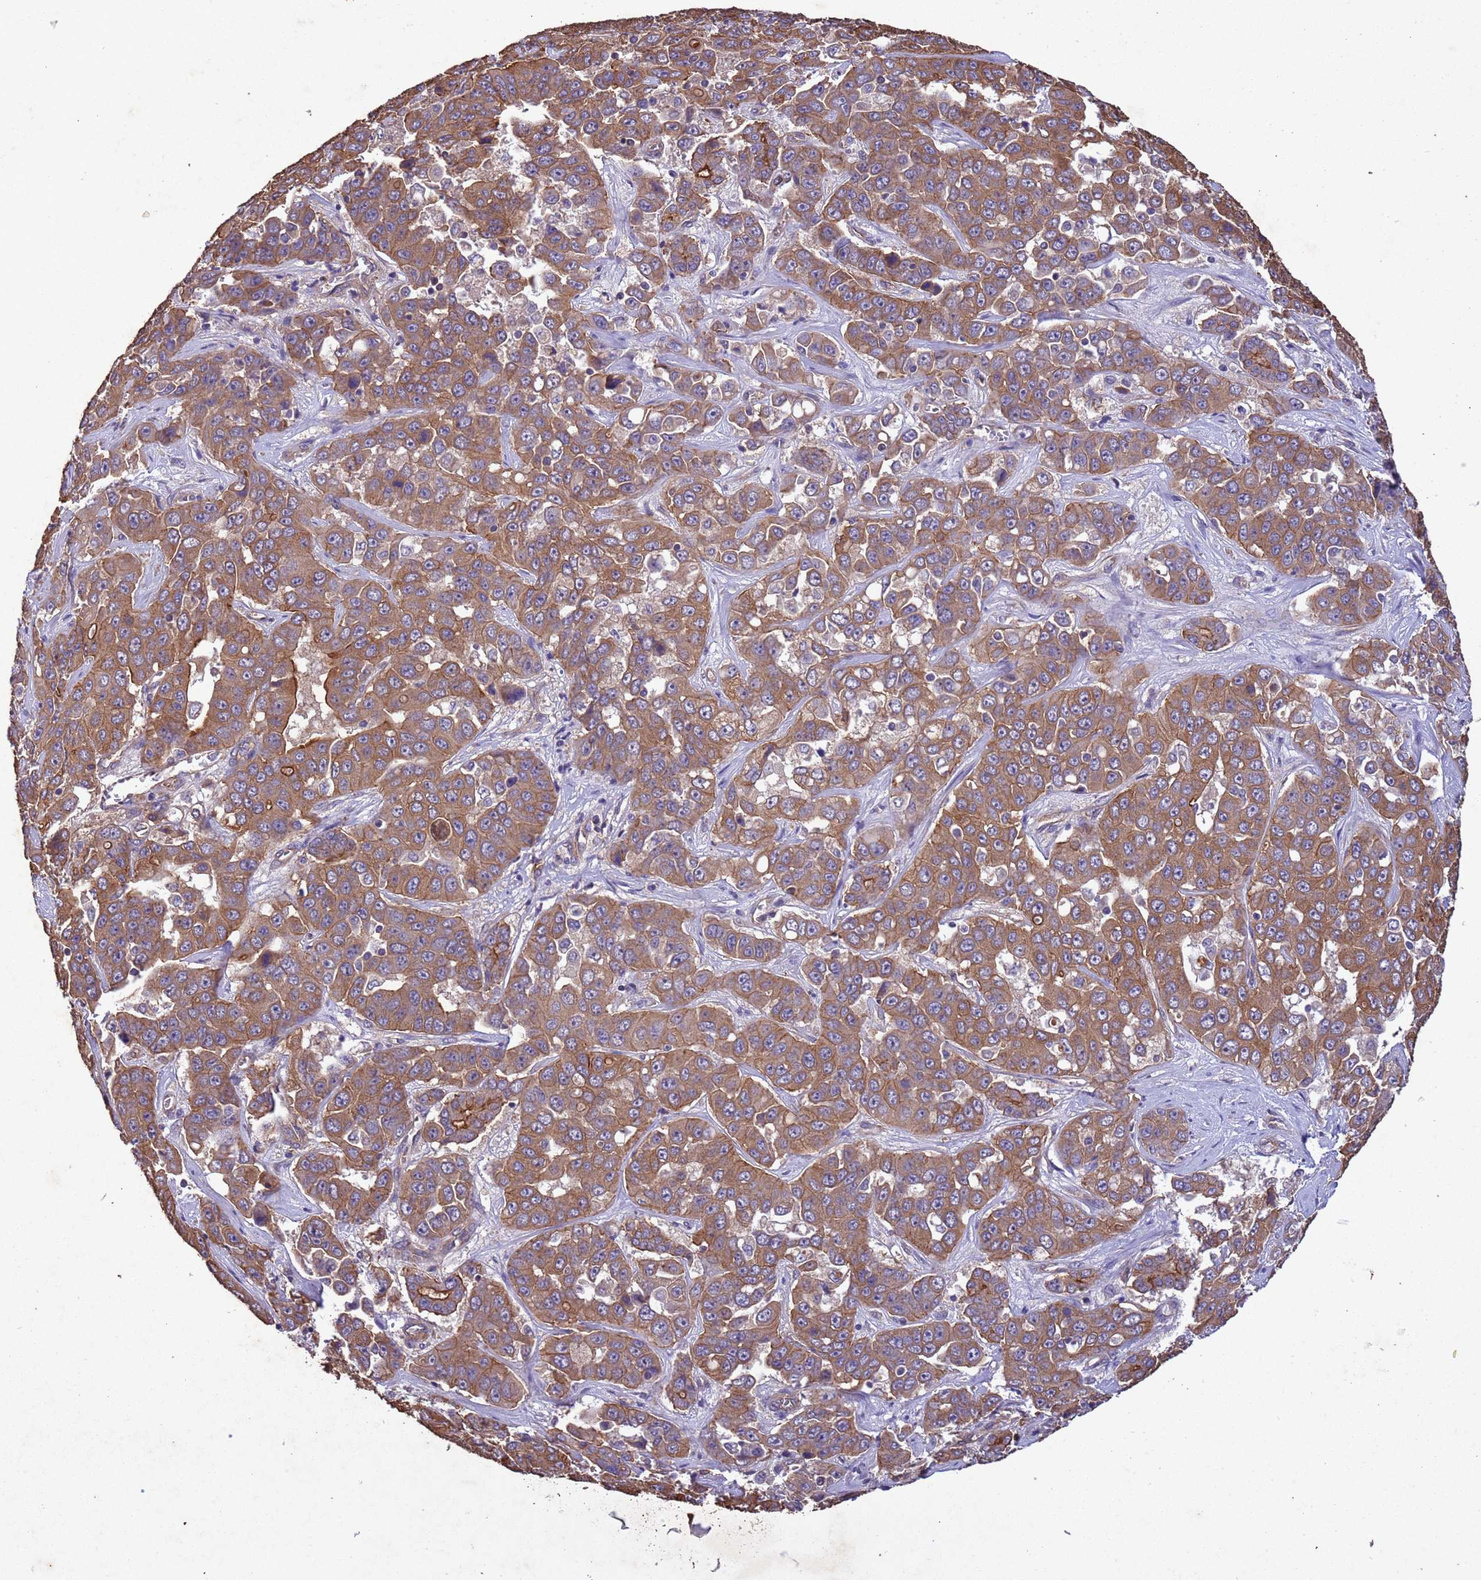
{"staining": {"intensity": "moderate", "quantity": ">75%", "location": "cytoplasmic/membranous"}, "tissue": "liver cancer", "cell_type": "Tumor cells", "image_type": "cancer", "snomed": [{"axis": "morphology", "description": "Cholangiocarcinoma"}, {"axis": "topography", "description": "Liver"}], "caption": "A medium amount of moderate cytoplasmic/membranous staining is present in about >75% of tumor cells in liver cholangiocarcinoma tissue. Using DAB (brown) and hematoxylin (blue) stains, captured at high magnification using brightfield microscopy.", "gene": "MTX3", "patient": {"sex": "female", "age": 52}}